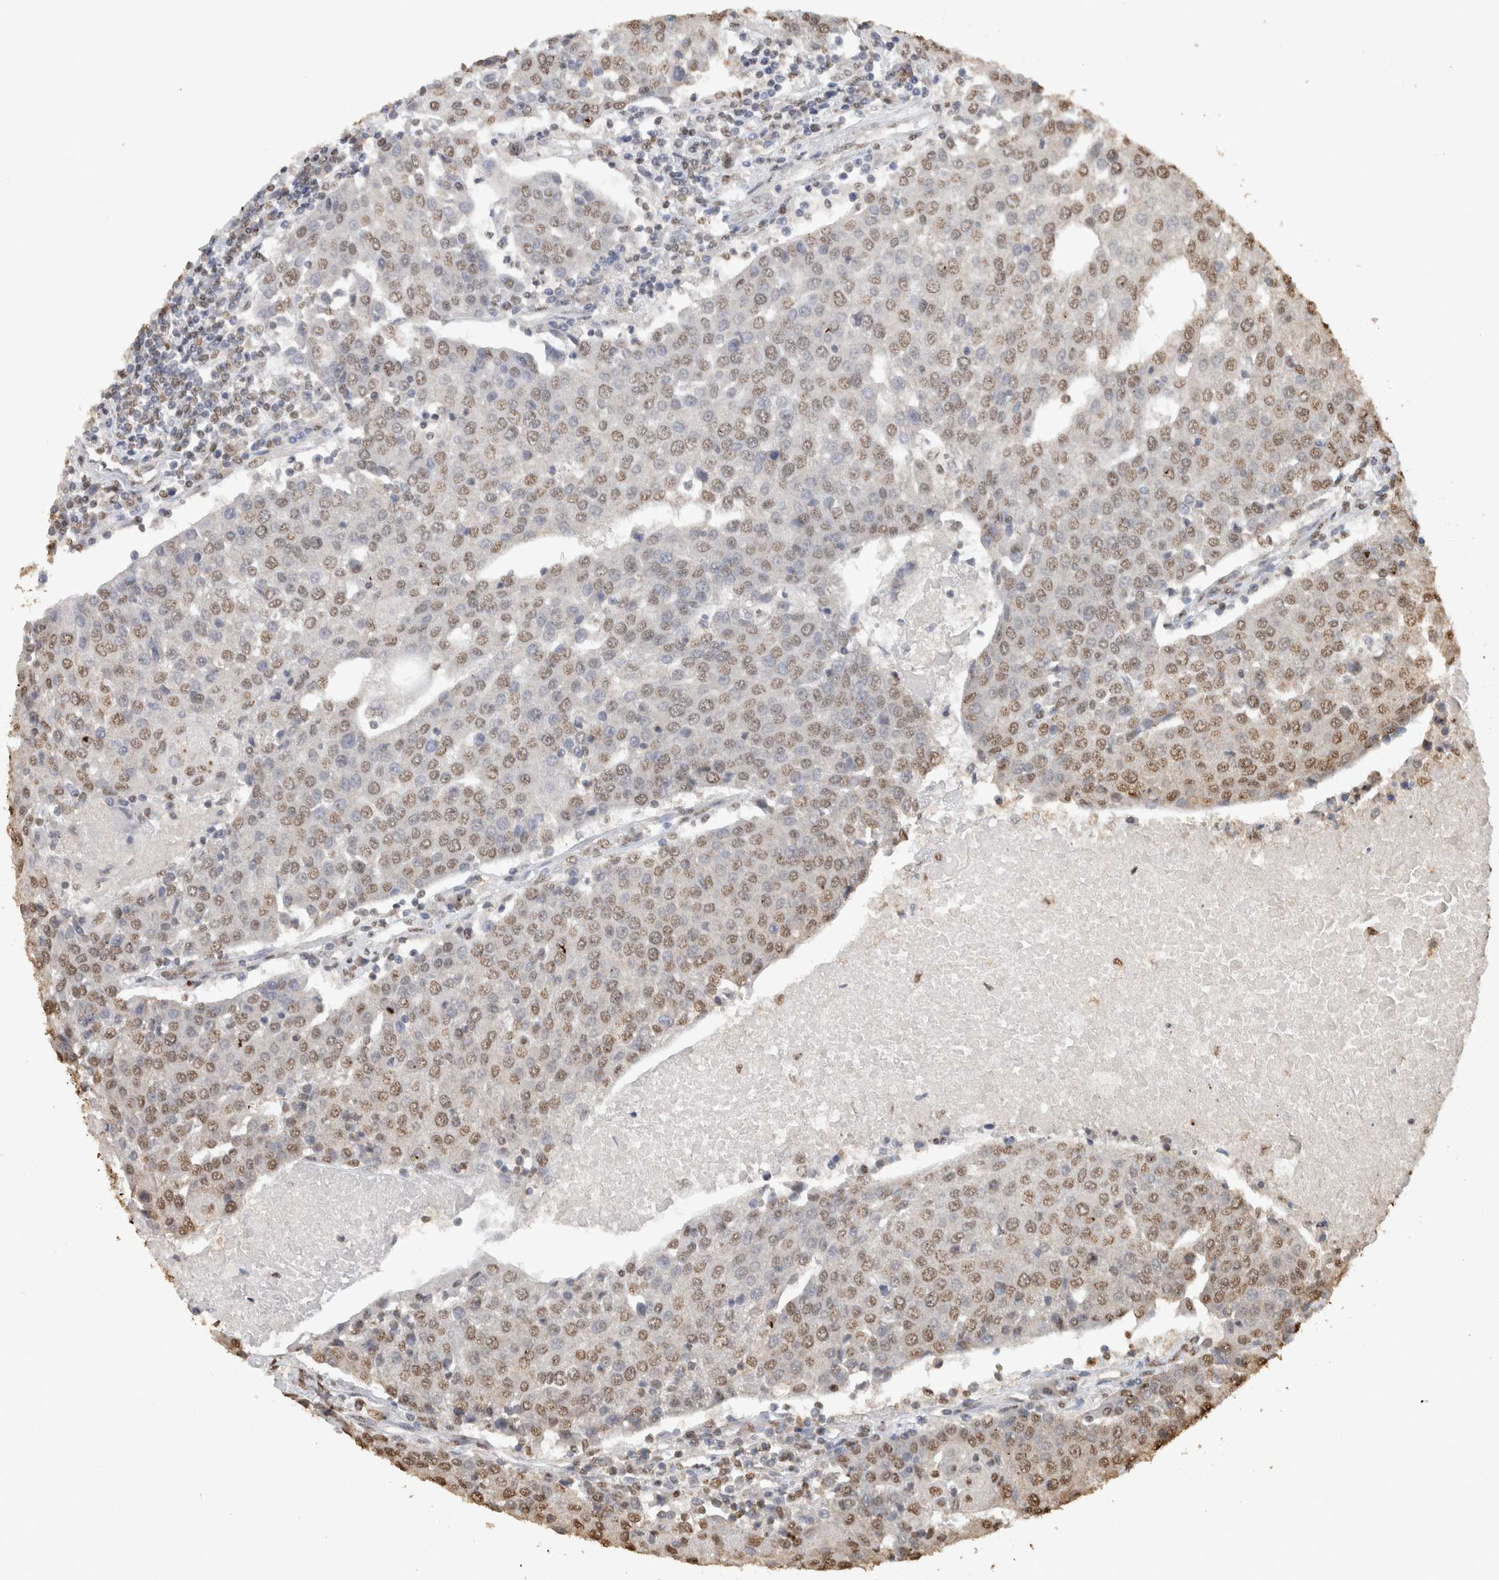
{"staining": {"intensity": "weak", "quantity": ">75%", "location": "nuclear"}, "tissue": "urothelial cancer", "cell_type": "Tumor cells", "image_type": "cancer", "snomed": [{"axis": "morphology", "description": "Urothelial carcinoma, High grade"}, {"axis": "topography", "description": "Urinary bladder"}], "caption": "Brown immunohistochemical staining in urothelial cancer exhibits weak nuclear expression in approximately >75% of tumor cells.", "gene": "HAND2", "patient": {"sex": "female", "age": 85}}